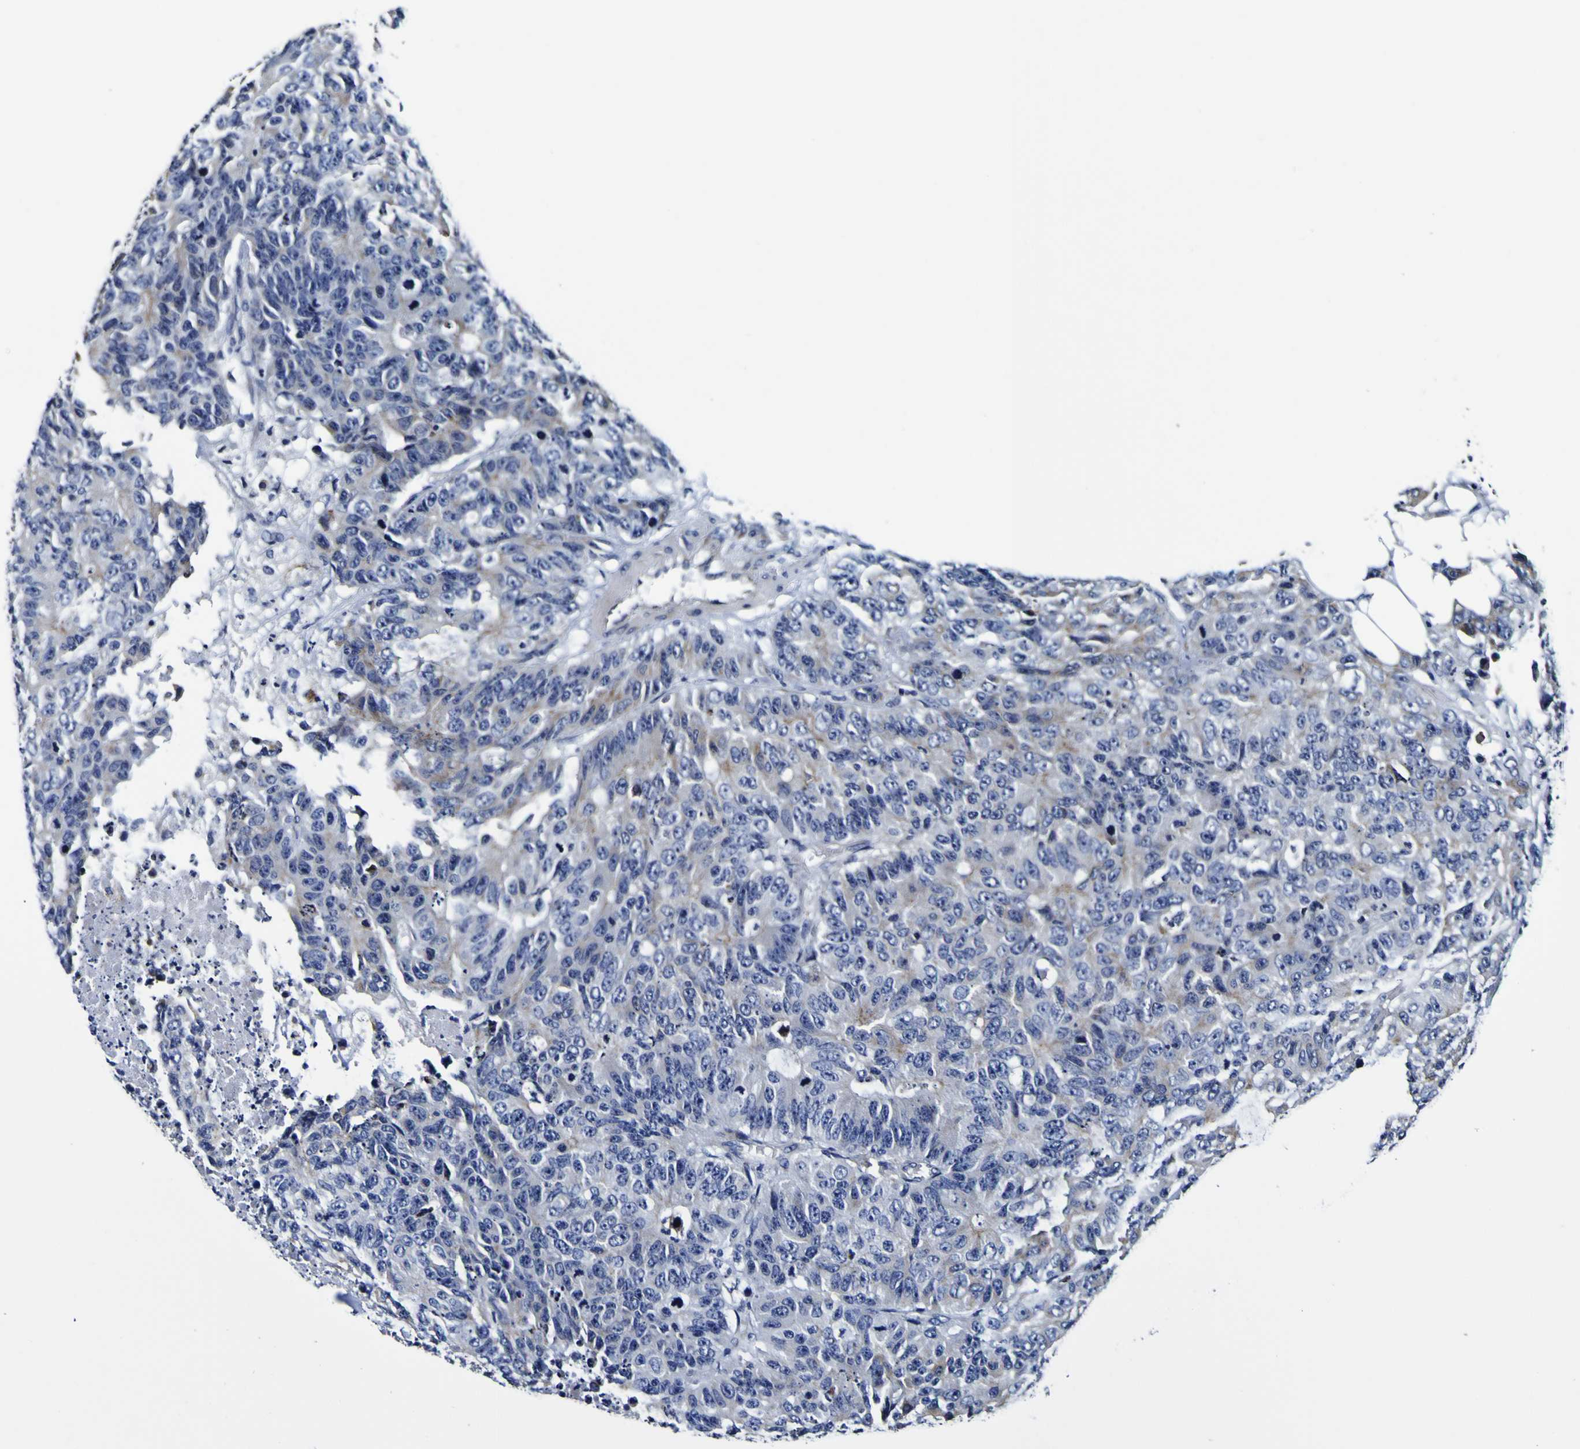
{"staining": {"intensity": "weak", "quantity": "<25%", "location": "cytoplasmic/membranous"}, "tissue": "colorectal cancer", "cell_type": "Tumor cells", "image_type": "cancer", "snomed": [{"axis": "morphology", "description": "Adenocarcinoma, NOS"}, {"axis": "topography", "description": "Colon"}], "caption": "Tumor cells show no significant protein positivity in adenocarcinoma (colorectal).", "gene": "PDLIM4", "patient": {"sex": "female", "age": 86}}